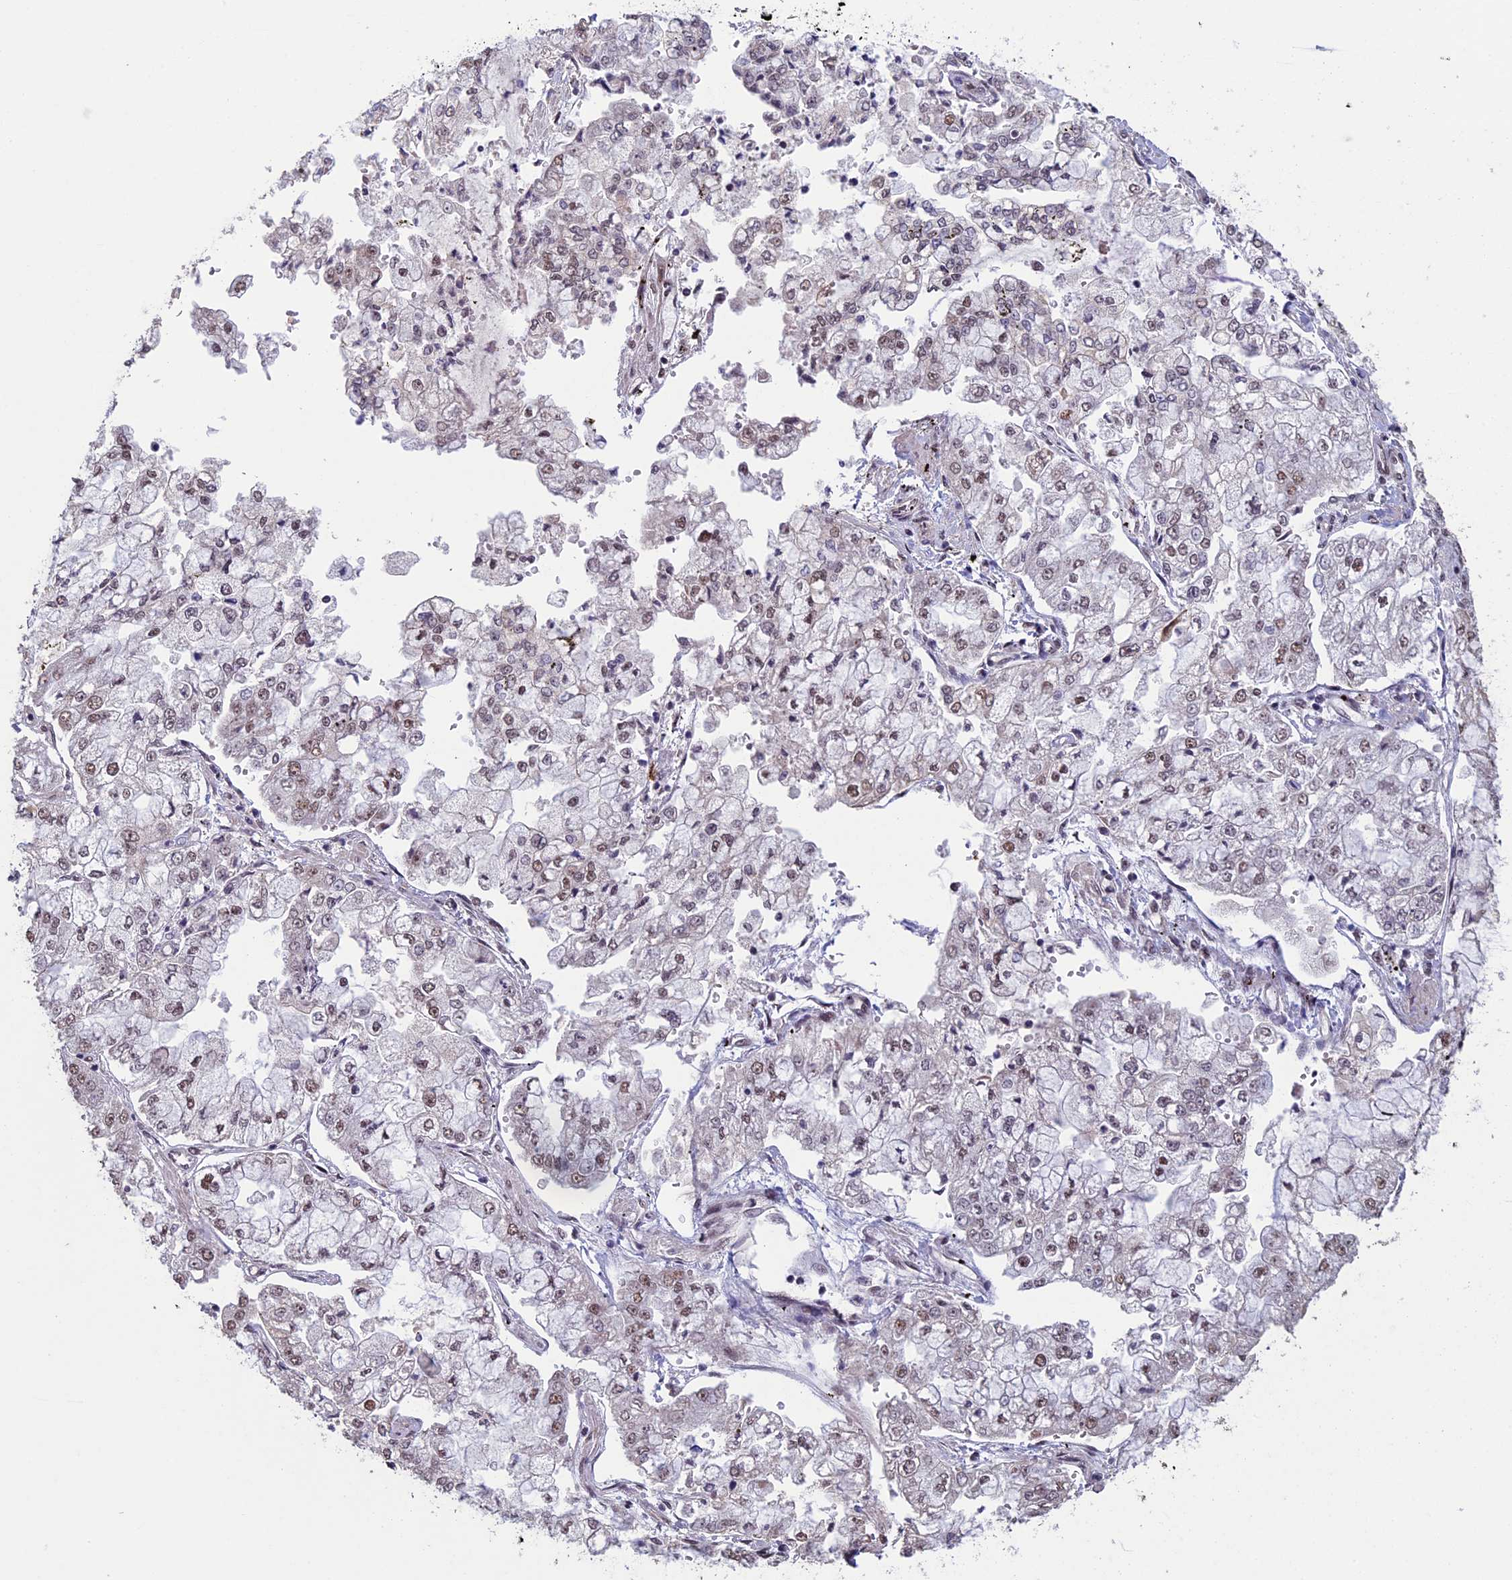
{"staining": {"intensity": "weak", "quantity": ">75%", "location": "nuclear"}, "tissue": "stomach cancer", "cell_type": "Tumor cells", "image_type": "cancer", "snomed": [{"axis": "morphology", "description": "Adenocarcinoma, NOS"}, {"axis": "topography", "description": "Stomach"}], "caption": "Weak nuclear staining is appreciated in about >75% of tumor cells in stomach adenocarcinoma.", "gene": "RNF40", "patient": {"sex": "male", "age": 76}}